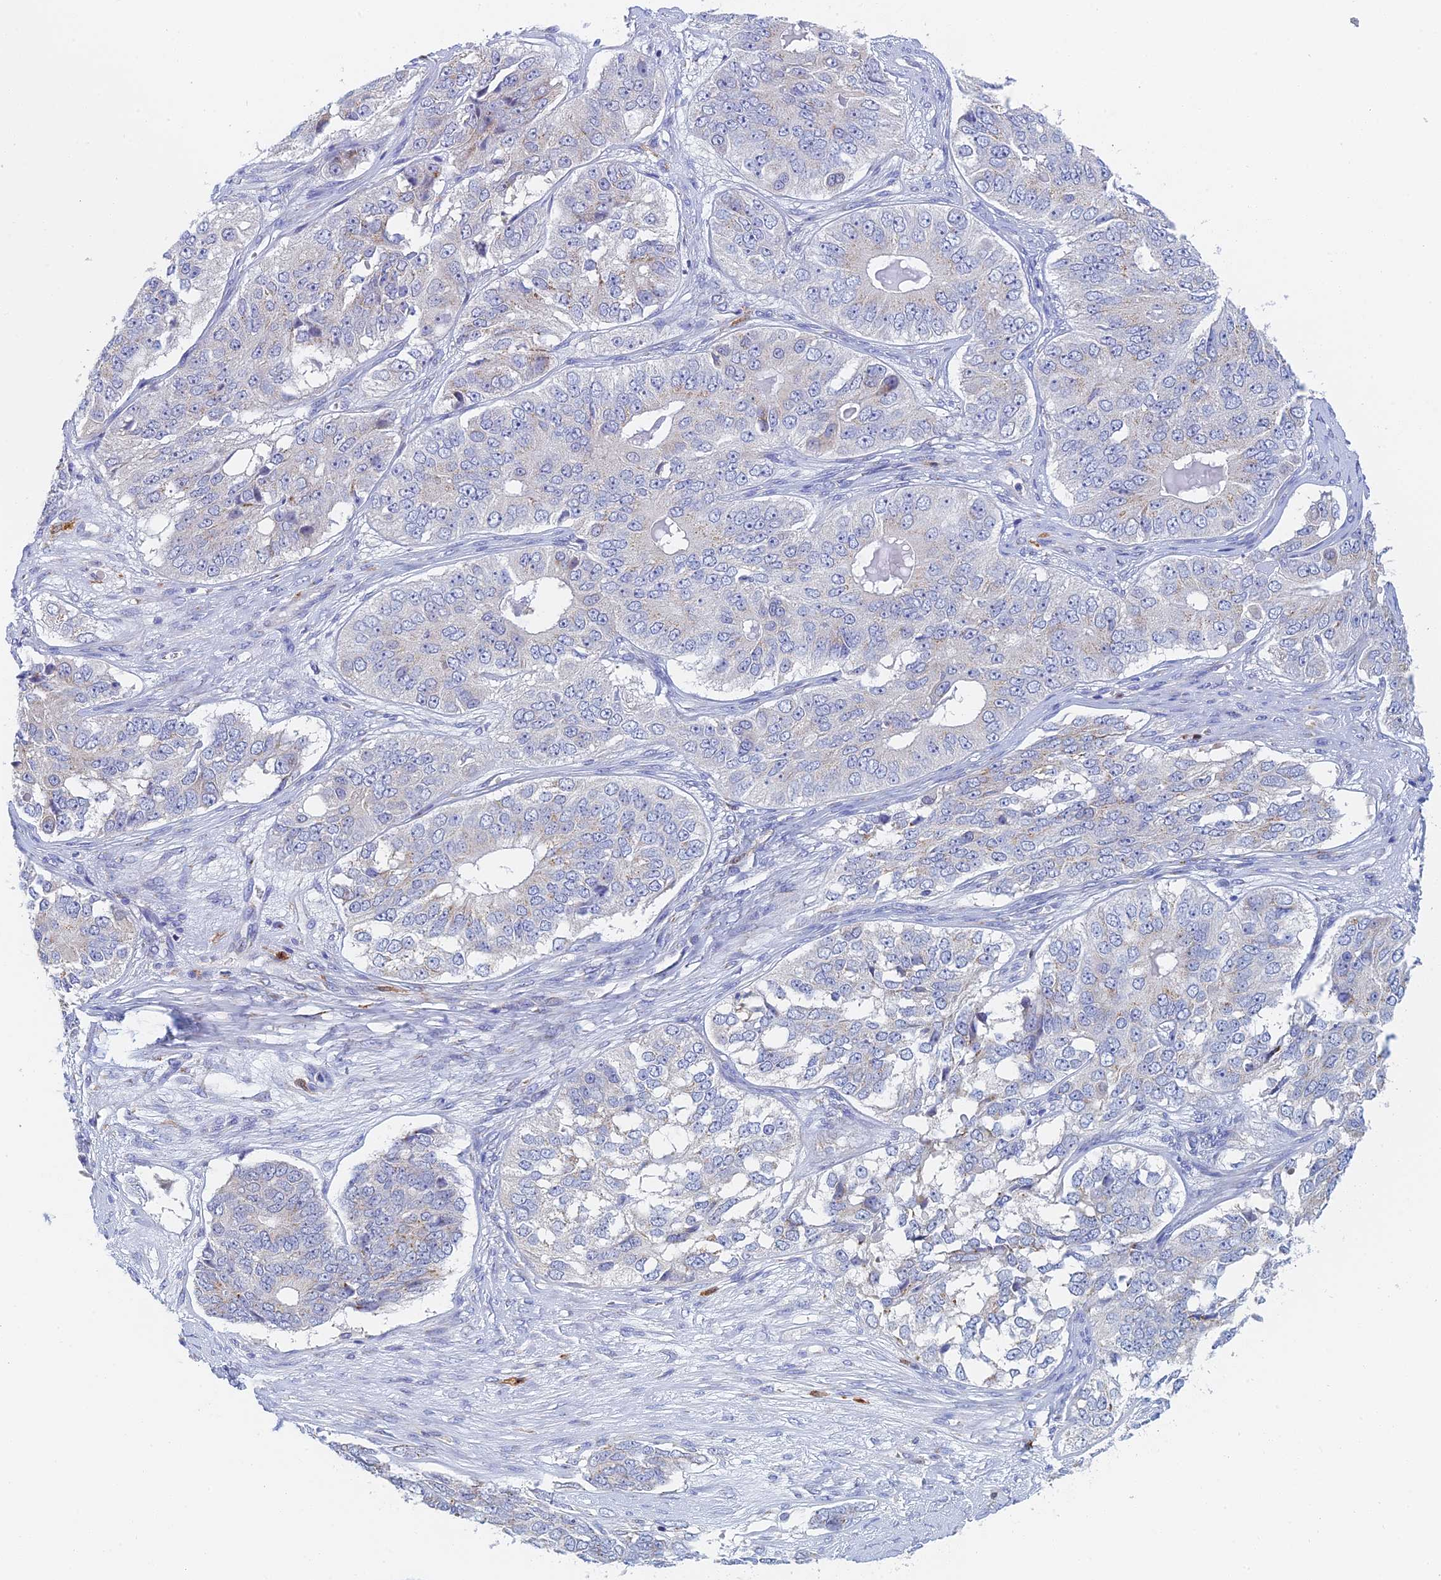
{"staining": {"intensity": "negative", "quantity": "none", "location": "none"}, "tissue": "ovarian cancer", "cell_type": "Tumor cells", "image_type": "cancer", "snomed": [{"axis": "morphology", "description": "Carcinoma, endometroid"}, {"axis": "topography", "description": "Ovary"}], "caption": "Immunohistochemistry (IHC) image of neoplastic tissue: human ovarian cancer (endometroid carcinoma) stained with DAB (3,3'-diaminobenzidine) reveals no significant protein positivity in tumor cells. Brightfield microscopy of IHC stained with DAB (3,3'-diaminobenzidine) (brown) and hematoxylin (blue), captured at high magnification.", "gene": "SLC24A3", "patient": {"sex": "female", "age": 51}}